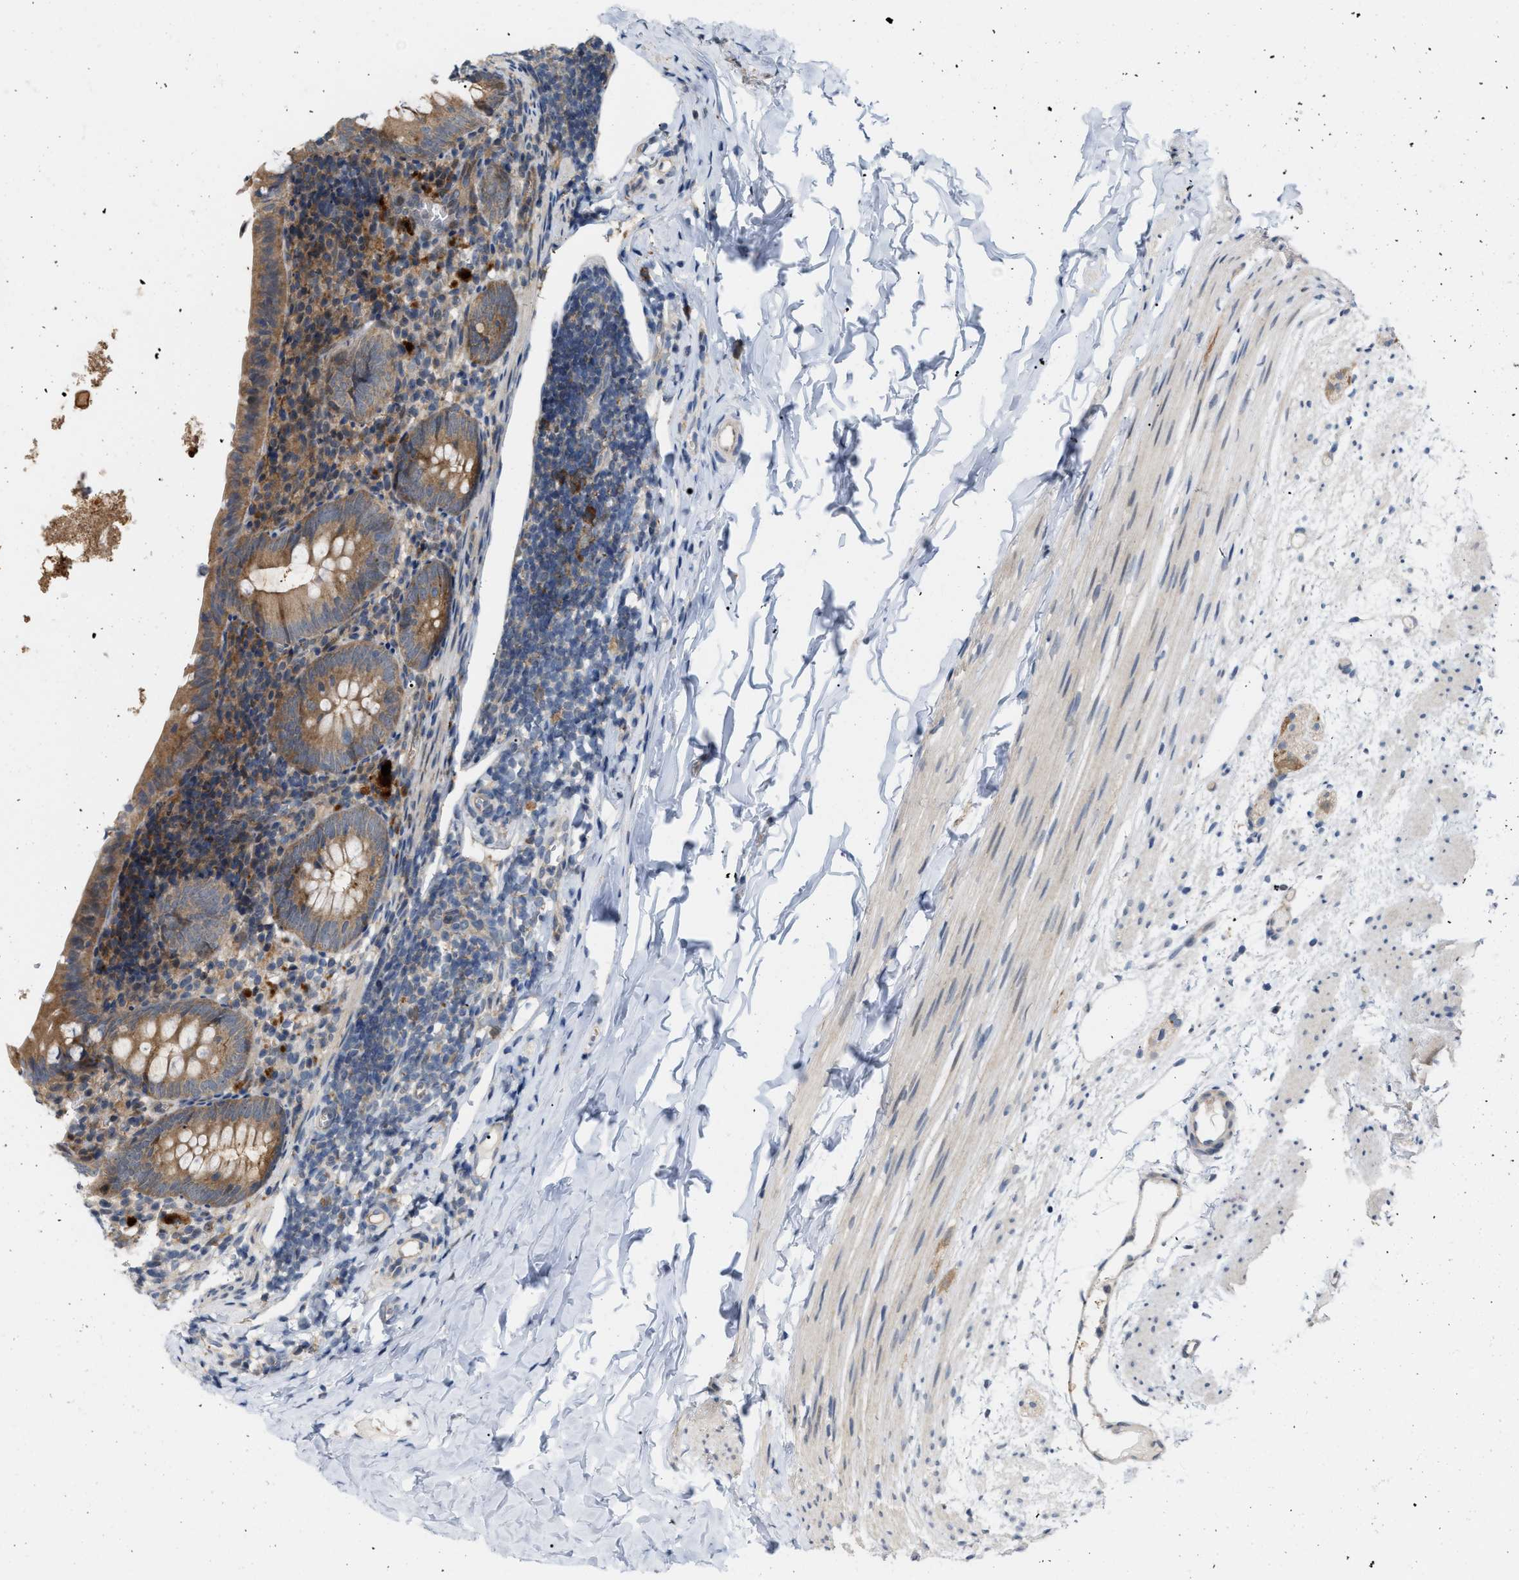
{"staining": {"intensity": "moderate", "quantity": ">75%", "location": "cytoplasmic/membranous"}, "tissue": "appendix", "cell_type": "Glandular cells", "image_type": "normal", "snomed": [{"axis": "morphology", "description": "Normal tissue, NOS"}, {"axis": "topography", "description": "Appendix"}], "caption": "The immunohistochemical stain labels moderate cytoplasmic/membranous positivity in glandular cells of unremarkable appendix. (DAB IHC, brown staining for protein, blue staining for nuclei).", "gene": "CSNK1A1", "patient": {"sex": "female", "age": 10}}